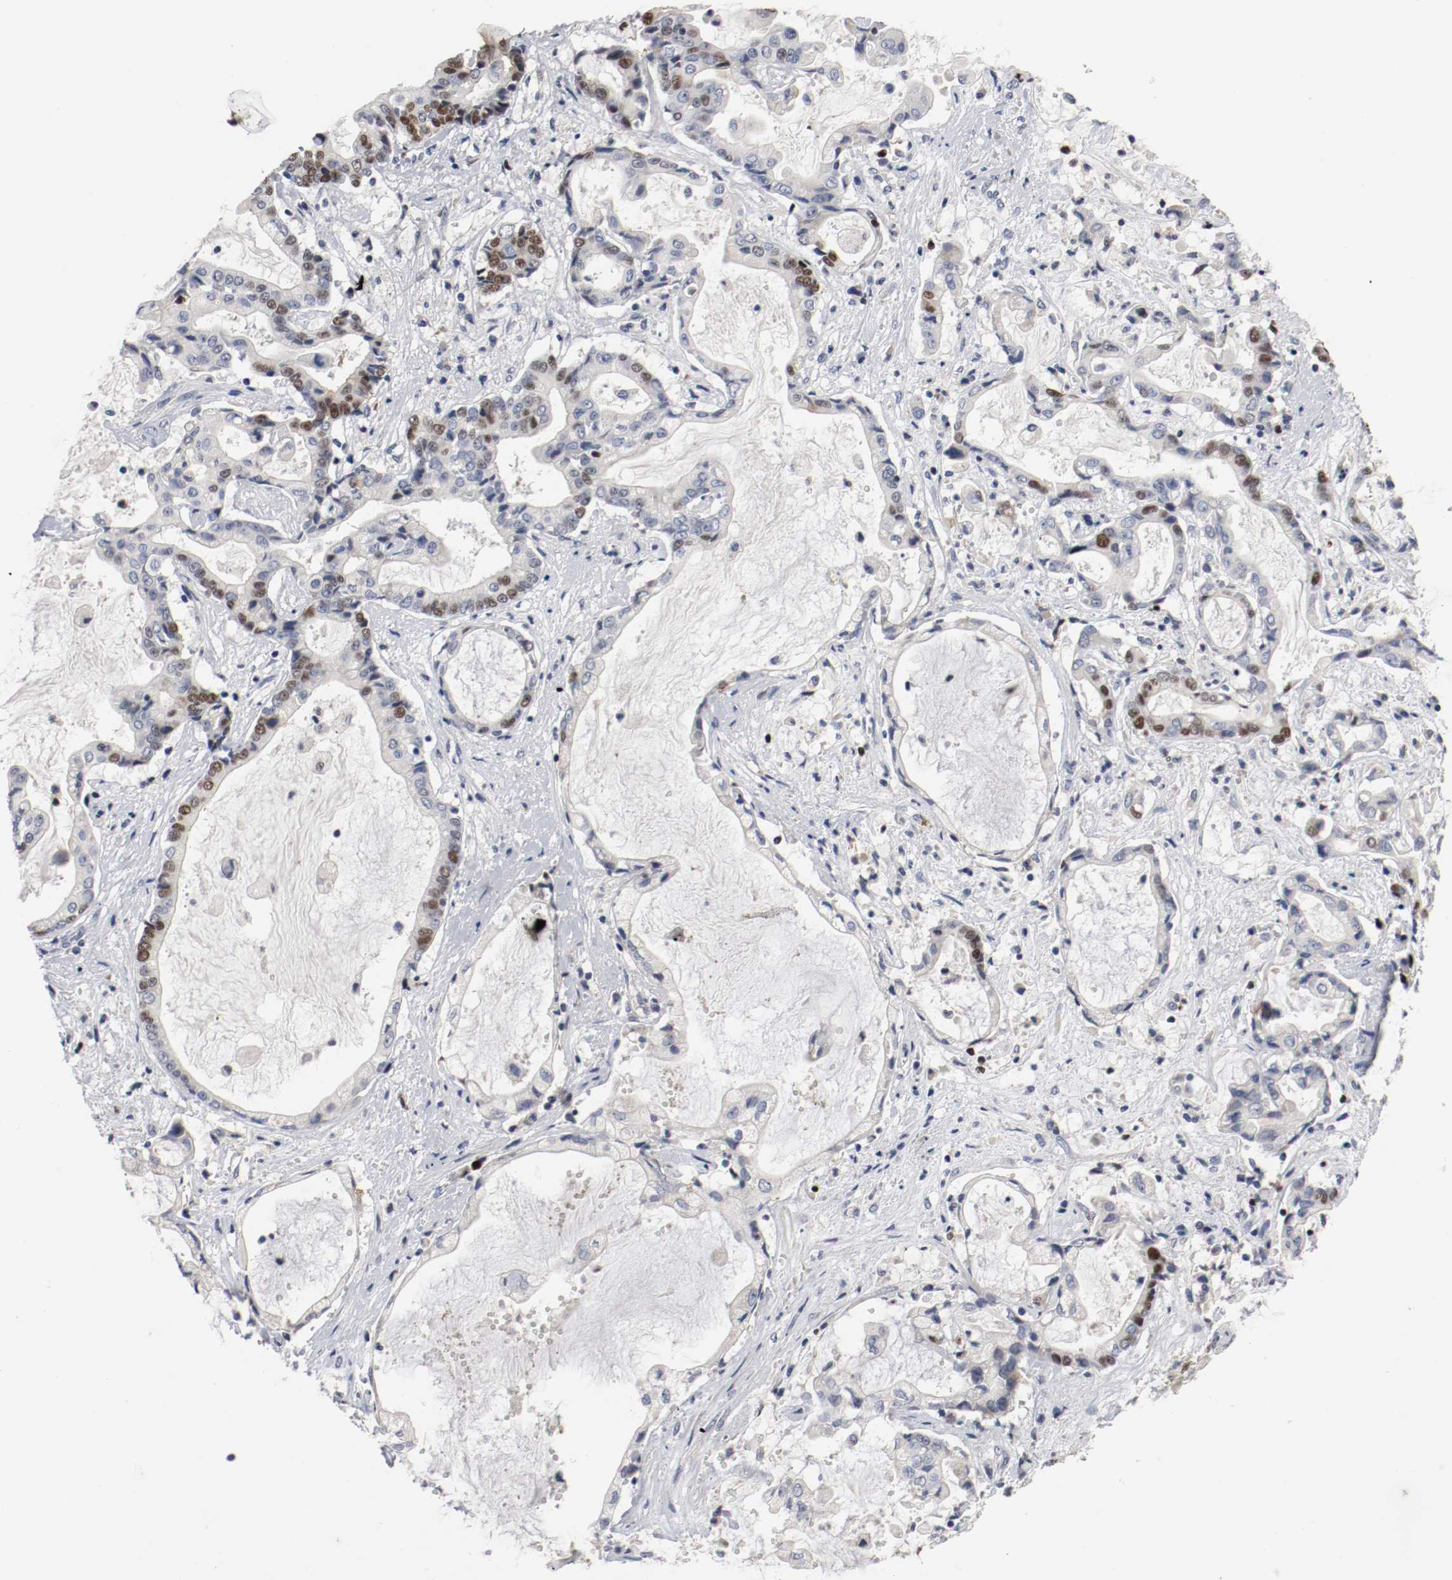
{"staining": {"intensity": "moderate", "quantity": "25%-75%", "location": "nuclear"}, "tissue": "liver cancer", "cell_type": "Tumor cells", "image_type": "cancer", "snomed": [{"axis": "morphology", "description": "Cholangiocarcinoma"}, {"axis": "topography", "description": "Liver"}], "caption": "The image shows staining of liver cancer (cholangiocarcinoma), revealing moderate nuclear protein expression (brown color) within tumor cells.", "gene": "MCM6", "patient": {"sex": "male", "age": 57}}